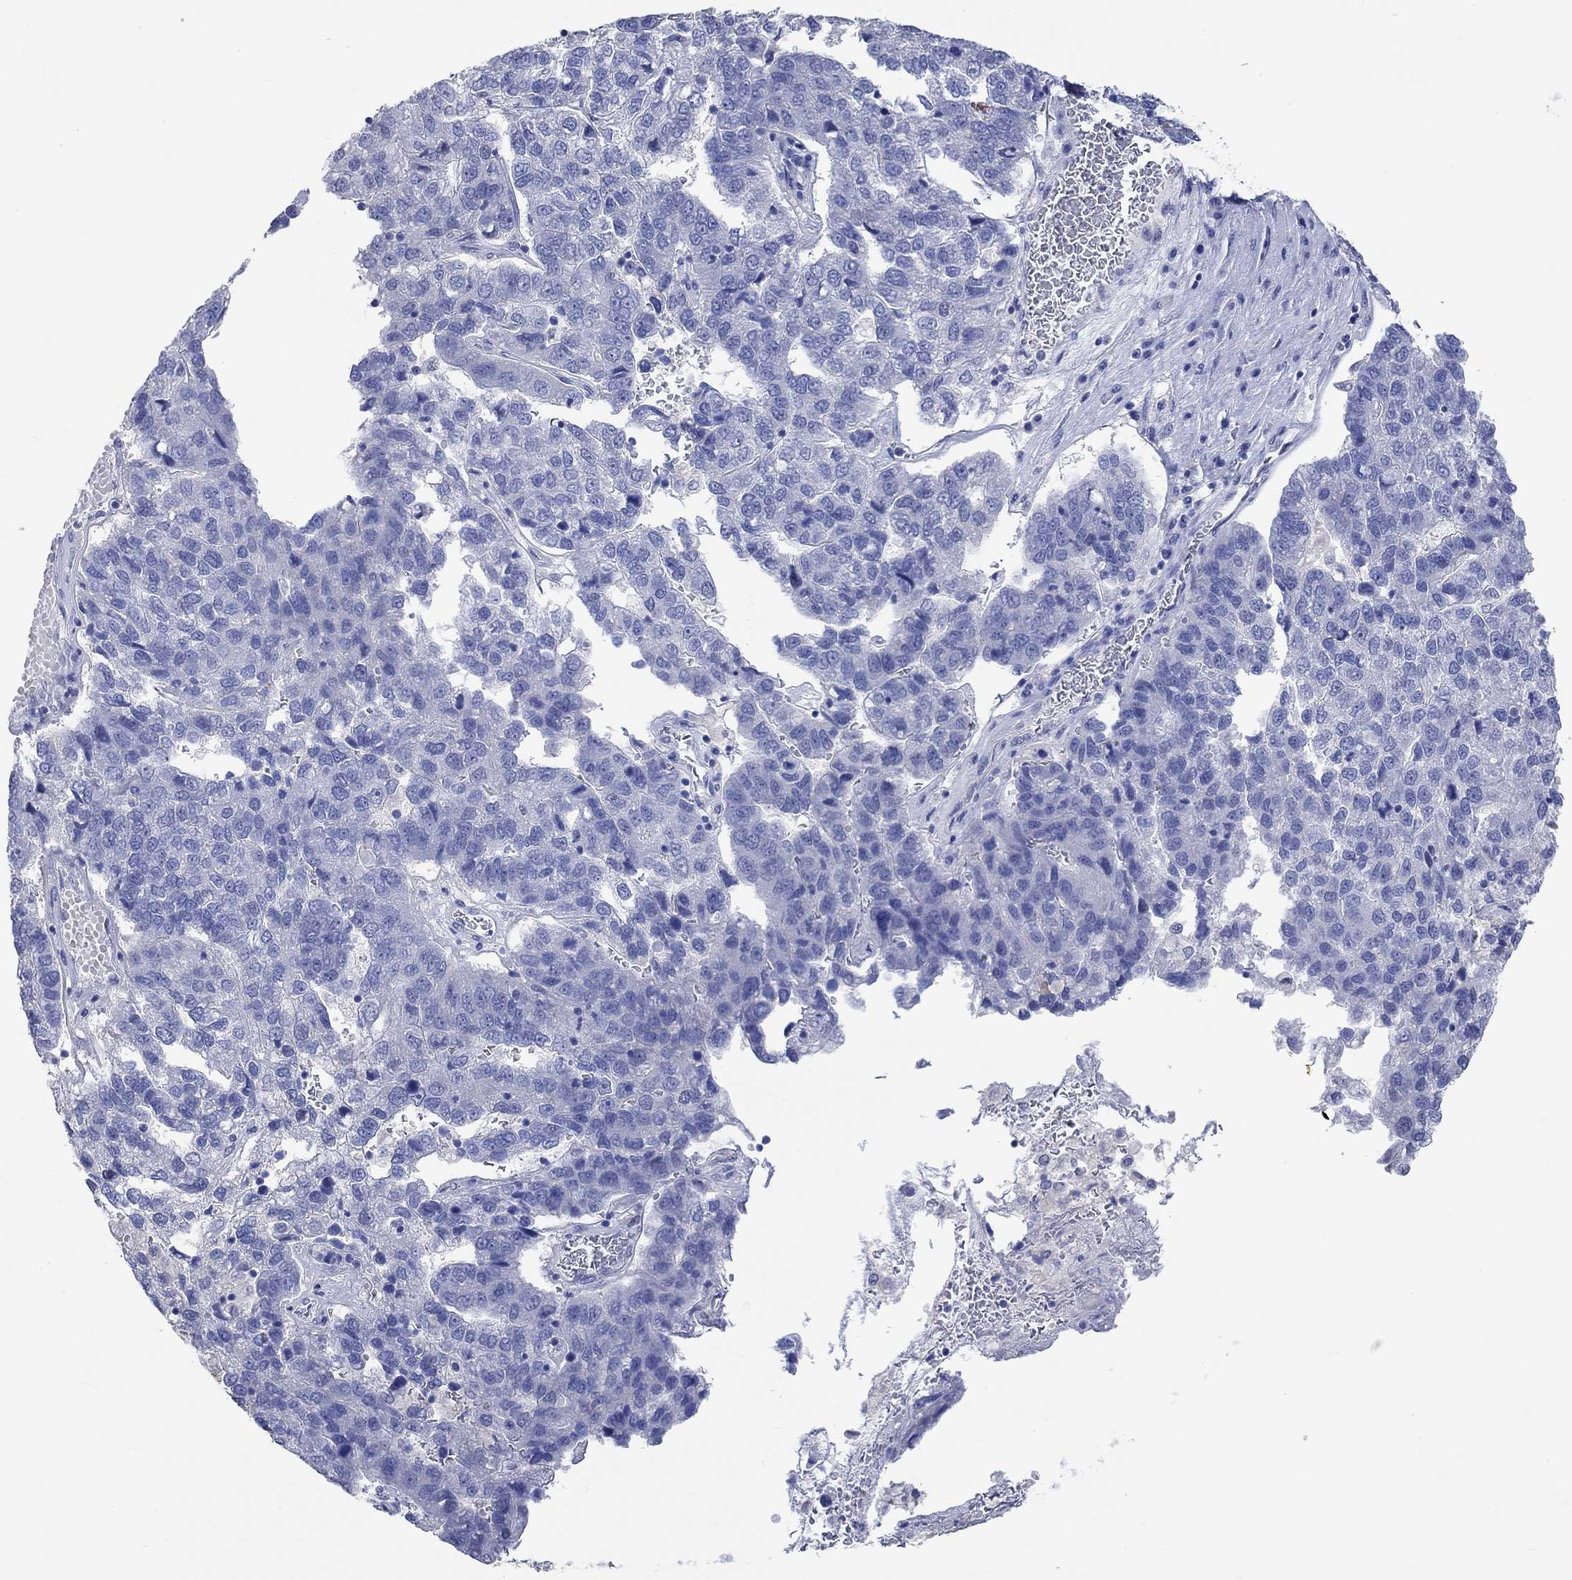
{"staining": {"intensity": "negative", "quantity": "none", "location": "none"}, "tissue": "pancreatic cancer", "cell_type": "Tumor cells", "image_type": "cancer", "snomed": [{"axis": "morphology", "description": "Adenocarcinoma, NOS"}, {"axis": "topography", "description": "Pancreas"}], "caption": "This micrograph is of pancreatic cancer stained with IHC to label a protein in brown with the nuclei are counter-stained blue. There is no staining in tumor cells. The staining was performed using DAB (3,3'-diaminobenzidine) to visualize the protein expression in brown, while the nuclei were stained in blue with hematoxylin (Magnification: 20x).", "gene": "PNMA5", "patient": {"sex": "female", "age": 61}}